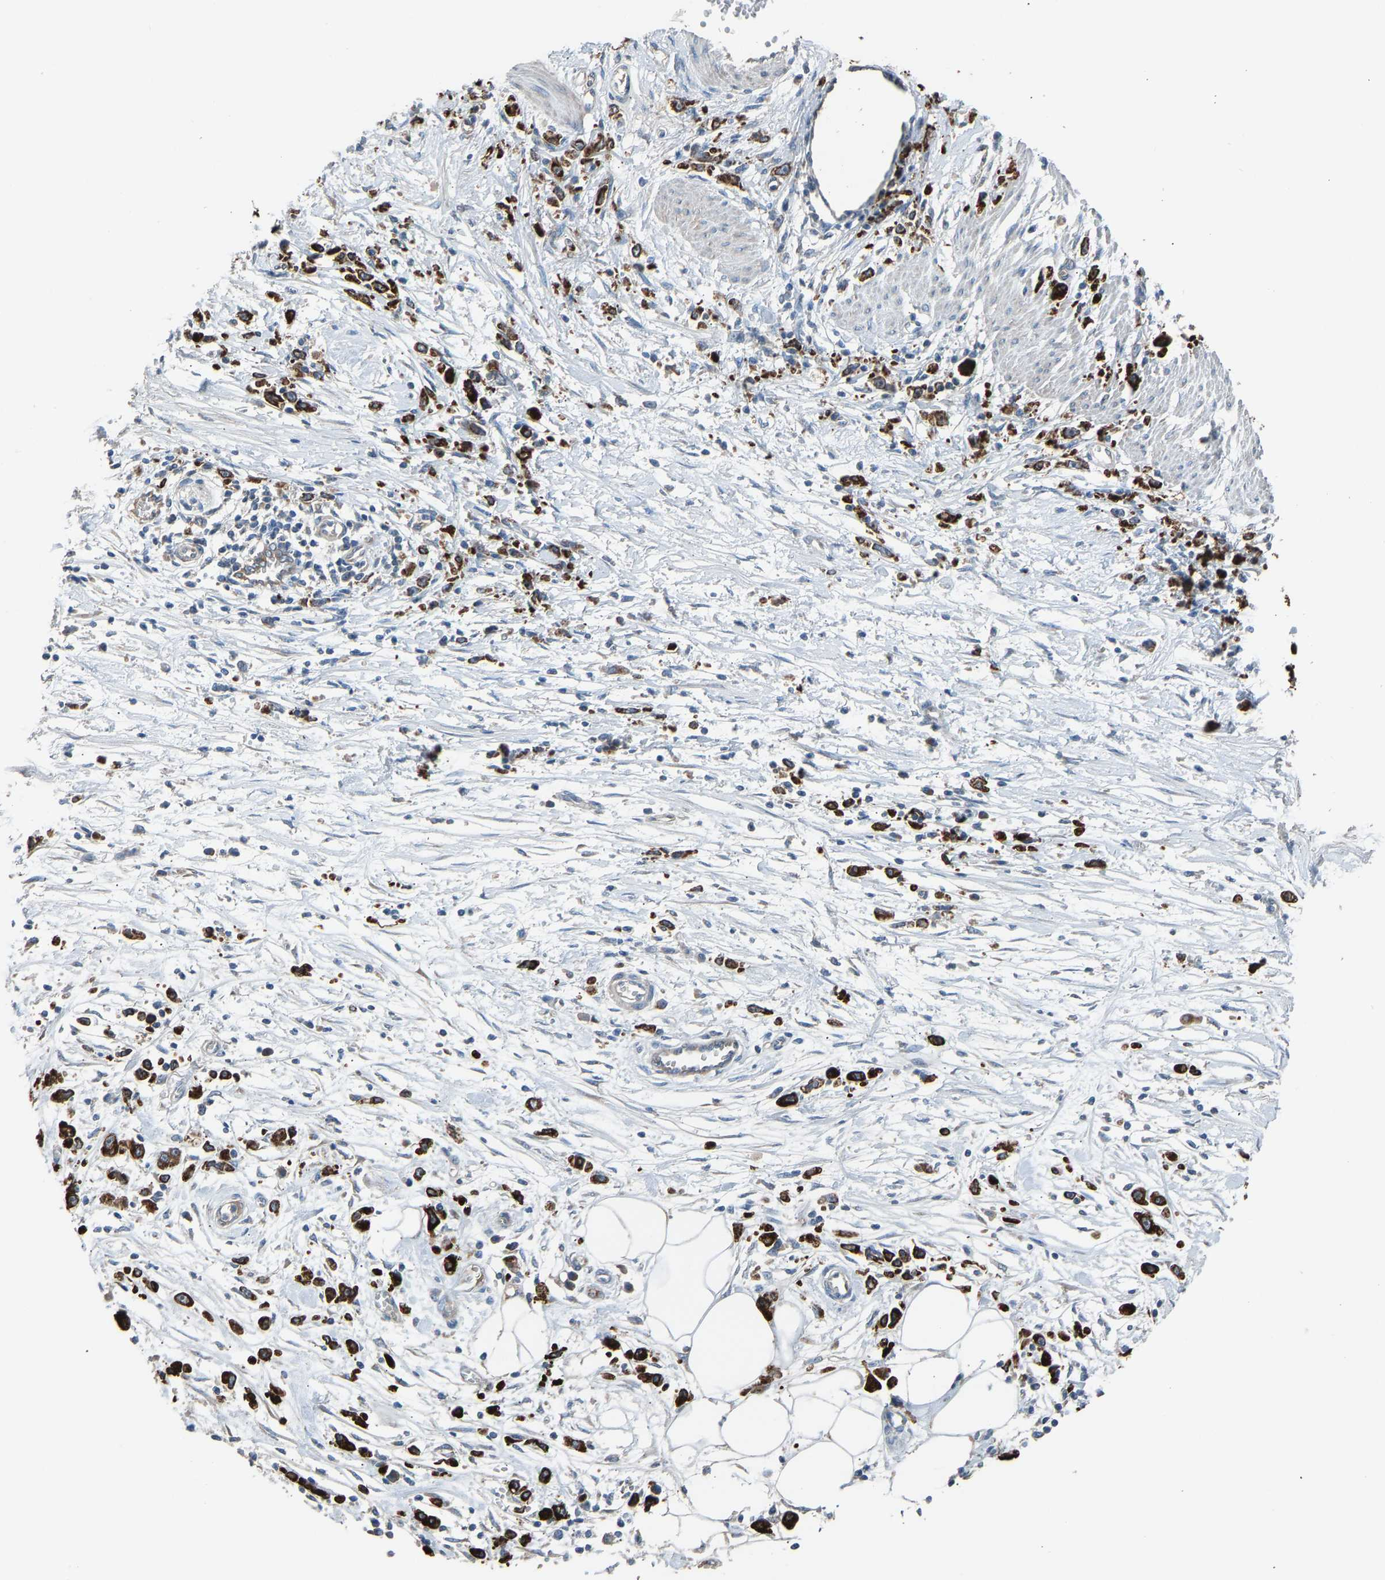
{"staining": {"intensity": "strong", "quantity": ">75%", "location": "cytoplasmic/membranous"}, "tissue": "stomach cancer", "cell_type": "Tumor cells", "image_type": "cancer", "snomed": [{"axis": "morphology", "description": "Adenocarcinoma, NOS"}, {"axis": "topography", "description": "Stomach"}], "caption": "Protein staining of stomach adenocarcinoma tissue displays strong cytoplasmic/membranous expression in about >75% of tumor cells.", "gene": "TGFBR3", "patient": {"sex": "female", "age": 59}}